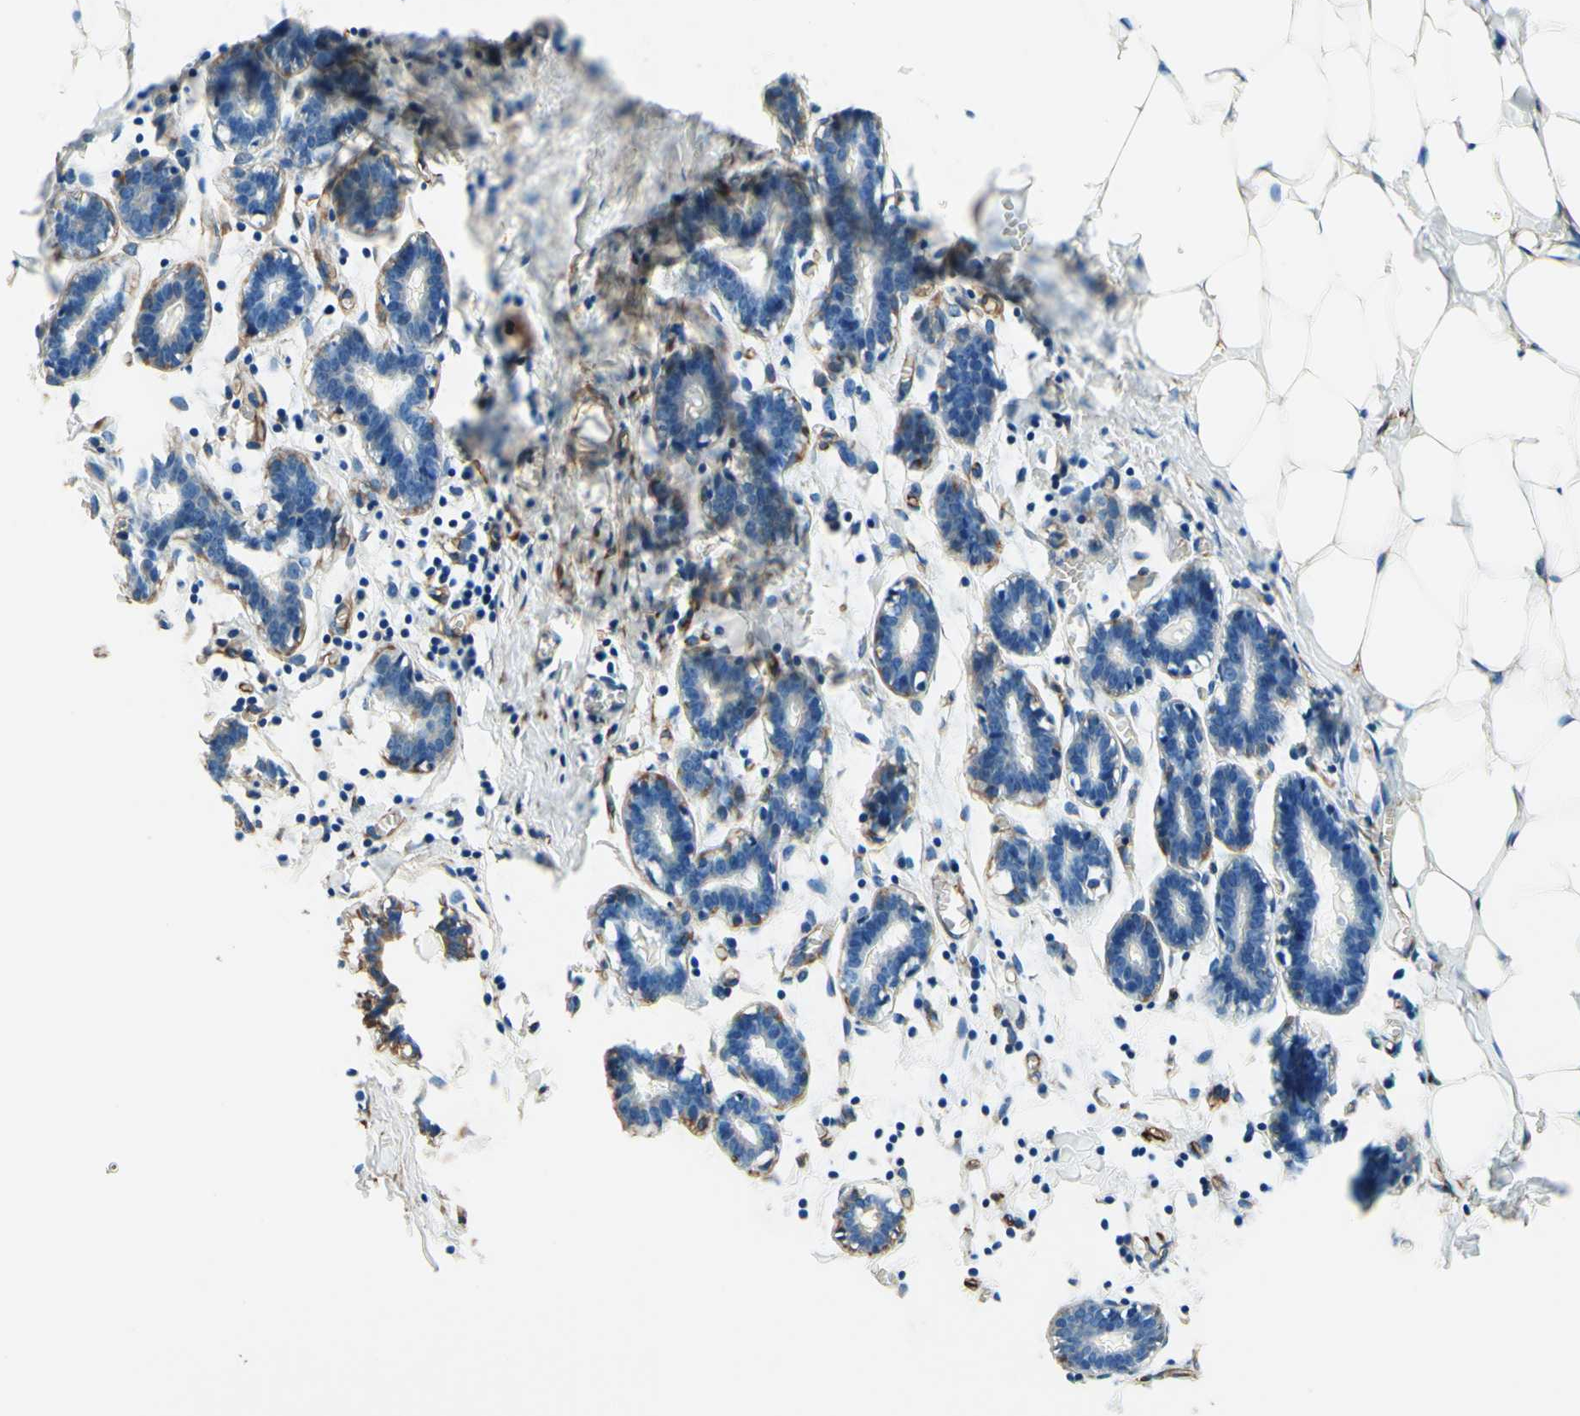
{"staining": {"intensity": "negative", "quantity": "none", "location": "none"}, "tissue": "breast", "cell_type": "Adipocytes", "image_type": "normal", "snomed": [{"axis": "morphology", "description": "Normal tissue, NOS"}, {"axis": "topography", "description": "Breast"}], "caption": "Immunohistochemical staining of unremarkable breast shows no significant positivity in adipocytes.", "gene": "DPYSL3", "patient": {"sex": "female", "age": 27}}